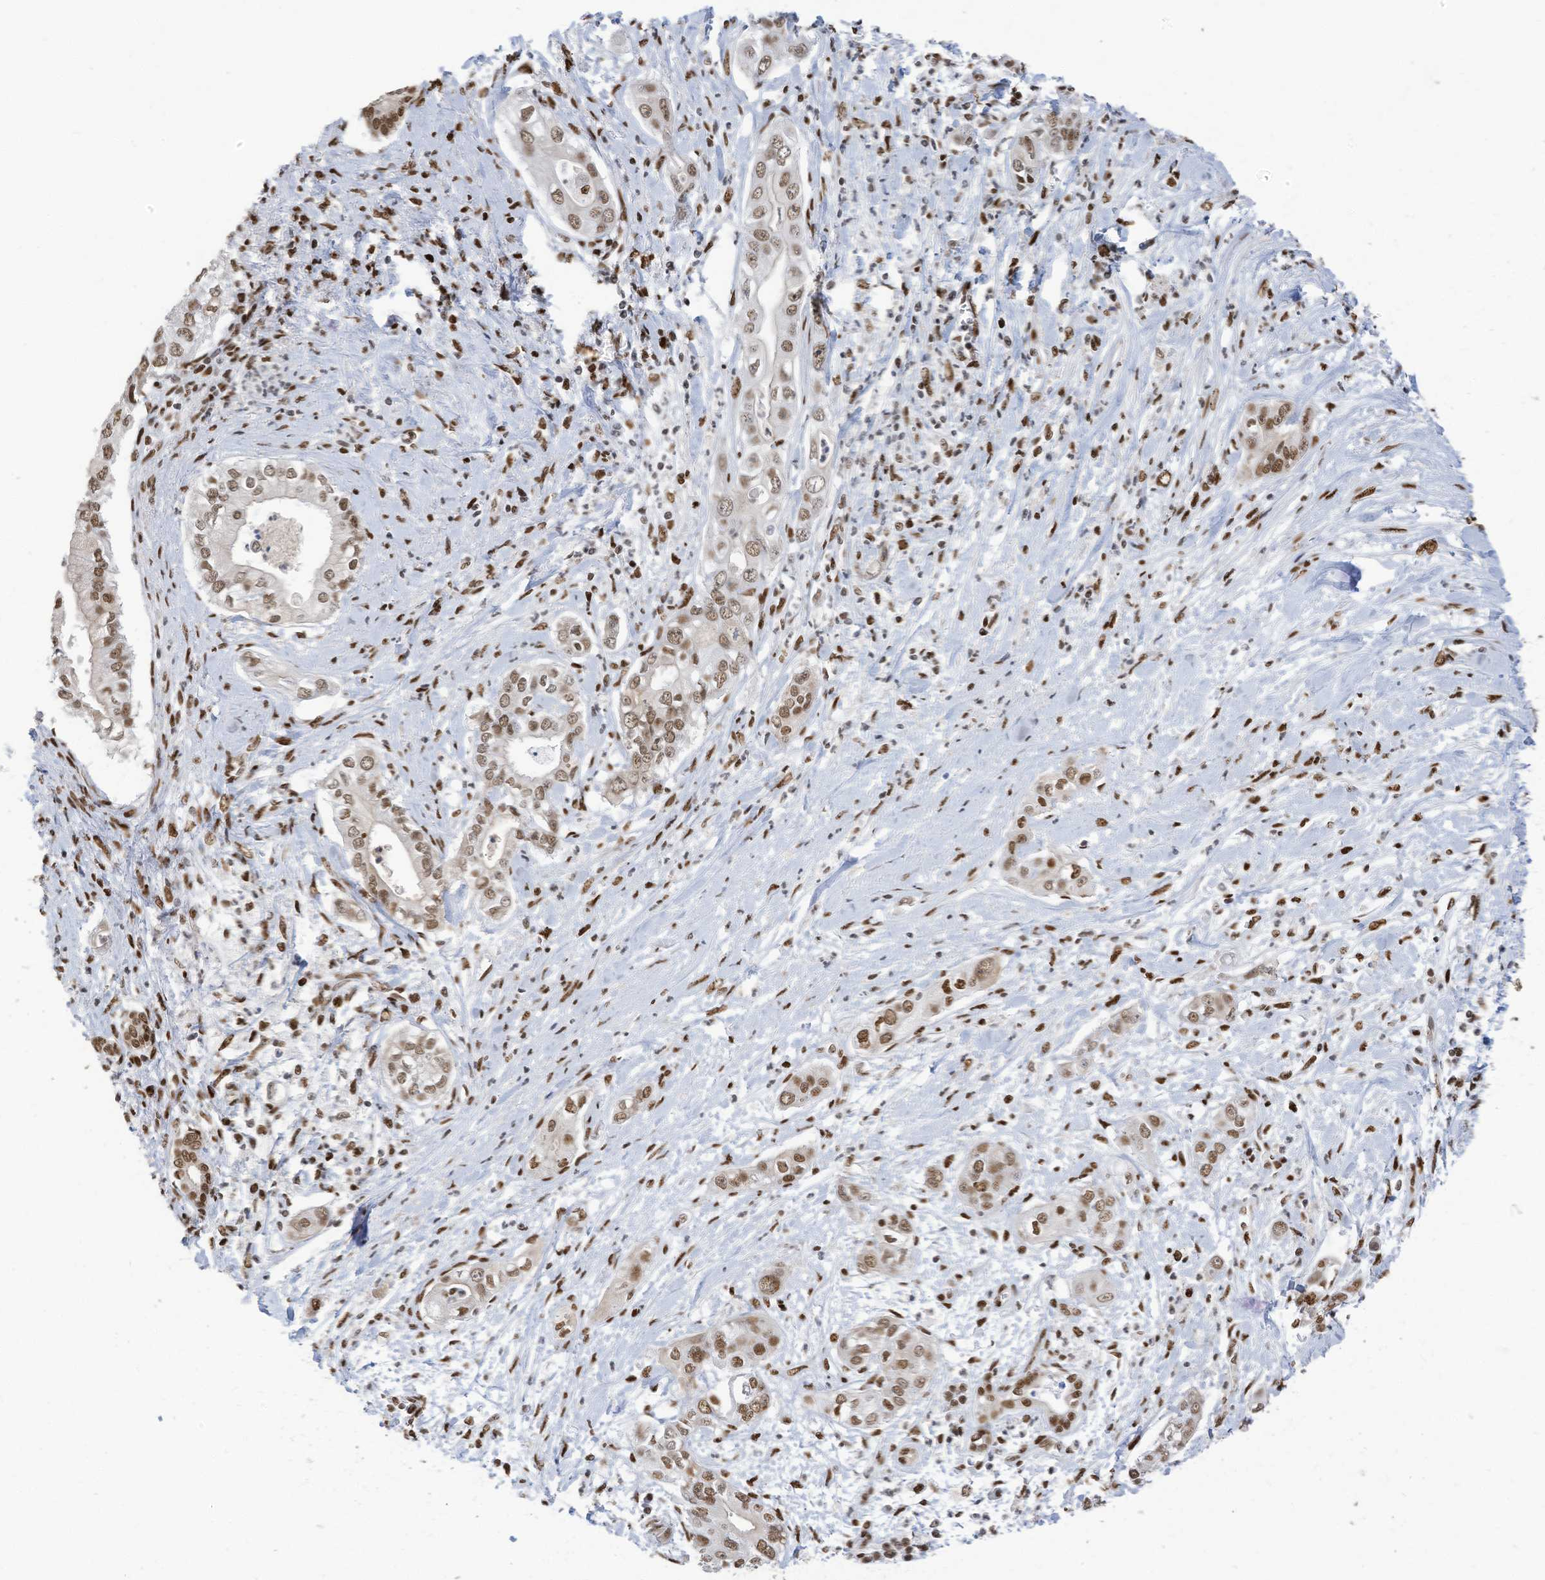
{"staining": {"intensity": "moderate", "quantity": ">75%", "location": "nuclear"}, "tissue": "pancreatic cancer", "cell_type": "Tumor cells", "image_type": "cancer", "snomed": [{"axis": "morphology", "description": "Adenocarcinoma, NOS"}, {"axis": "topography", "description": "Pancreas"}], "caption": "This is a histology image of immunohistochemistry staining of adenocarcinoma (pancreatic), which shows moderate positivity in the nuclear of tumor cells.", "gene": "KHSRP", "patient": {"sex": "female", "age": 78}}